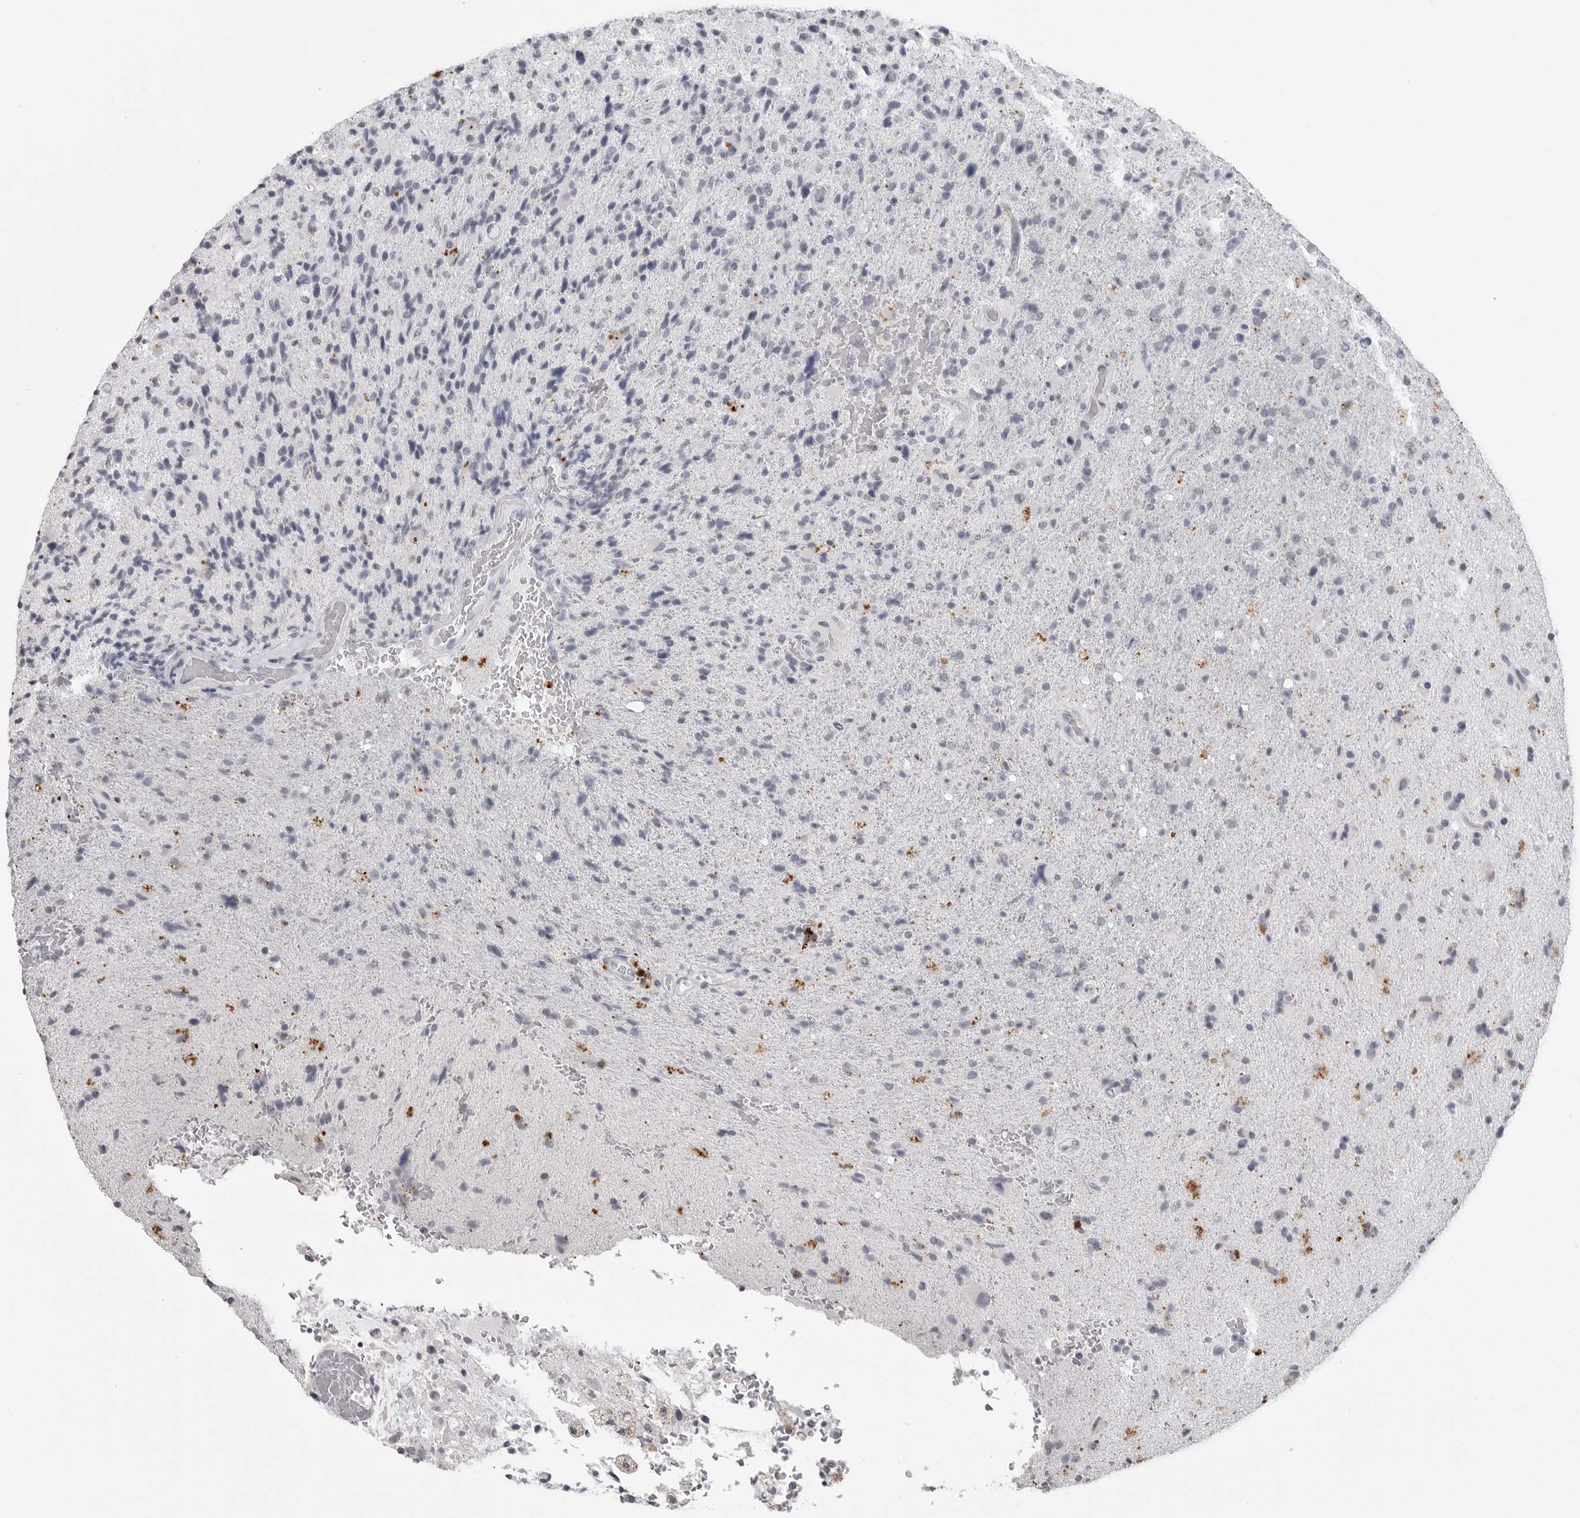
{"staining": {"intensity": "moderate", "quantity": "<25%", "location": "cytoplasmic/membranous"}, "tissue": "glioma", "cell_type": "Tumor cells", "image_type": "cancer", "snomed": [{"axis": "morphology", "description": "Glioma, malignant, High grade"}, {"axis": "topography", "description": "Brain"}], "caption": "A brown stain highlights moderate cytoplasmic/membranous expression of a protein in glioma tumor cells.", "gene": "PRSS1", "patient": {"sex": "male", "age": 72}}